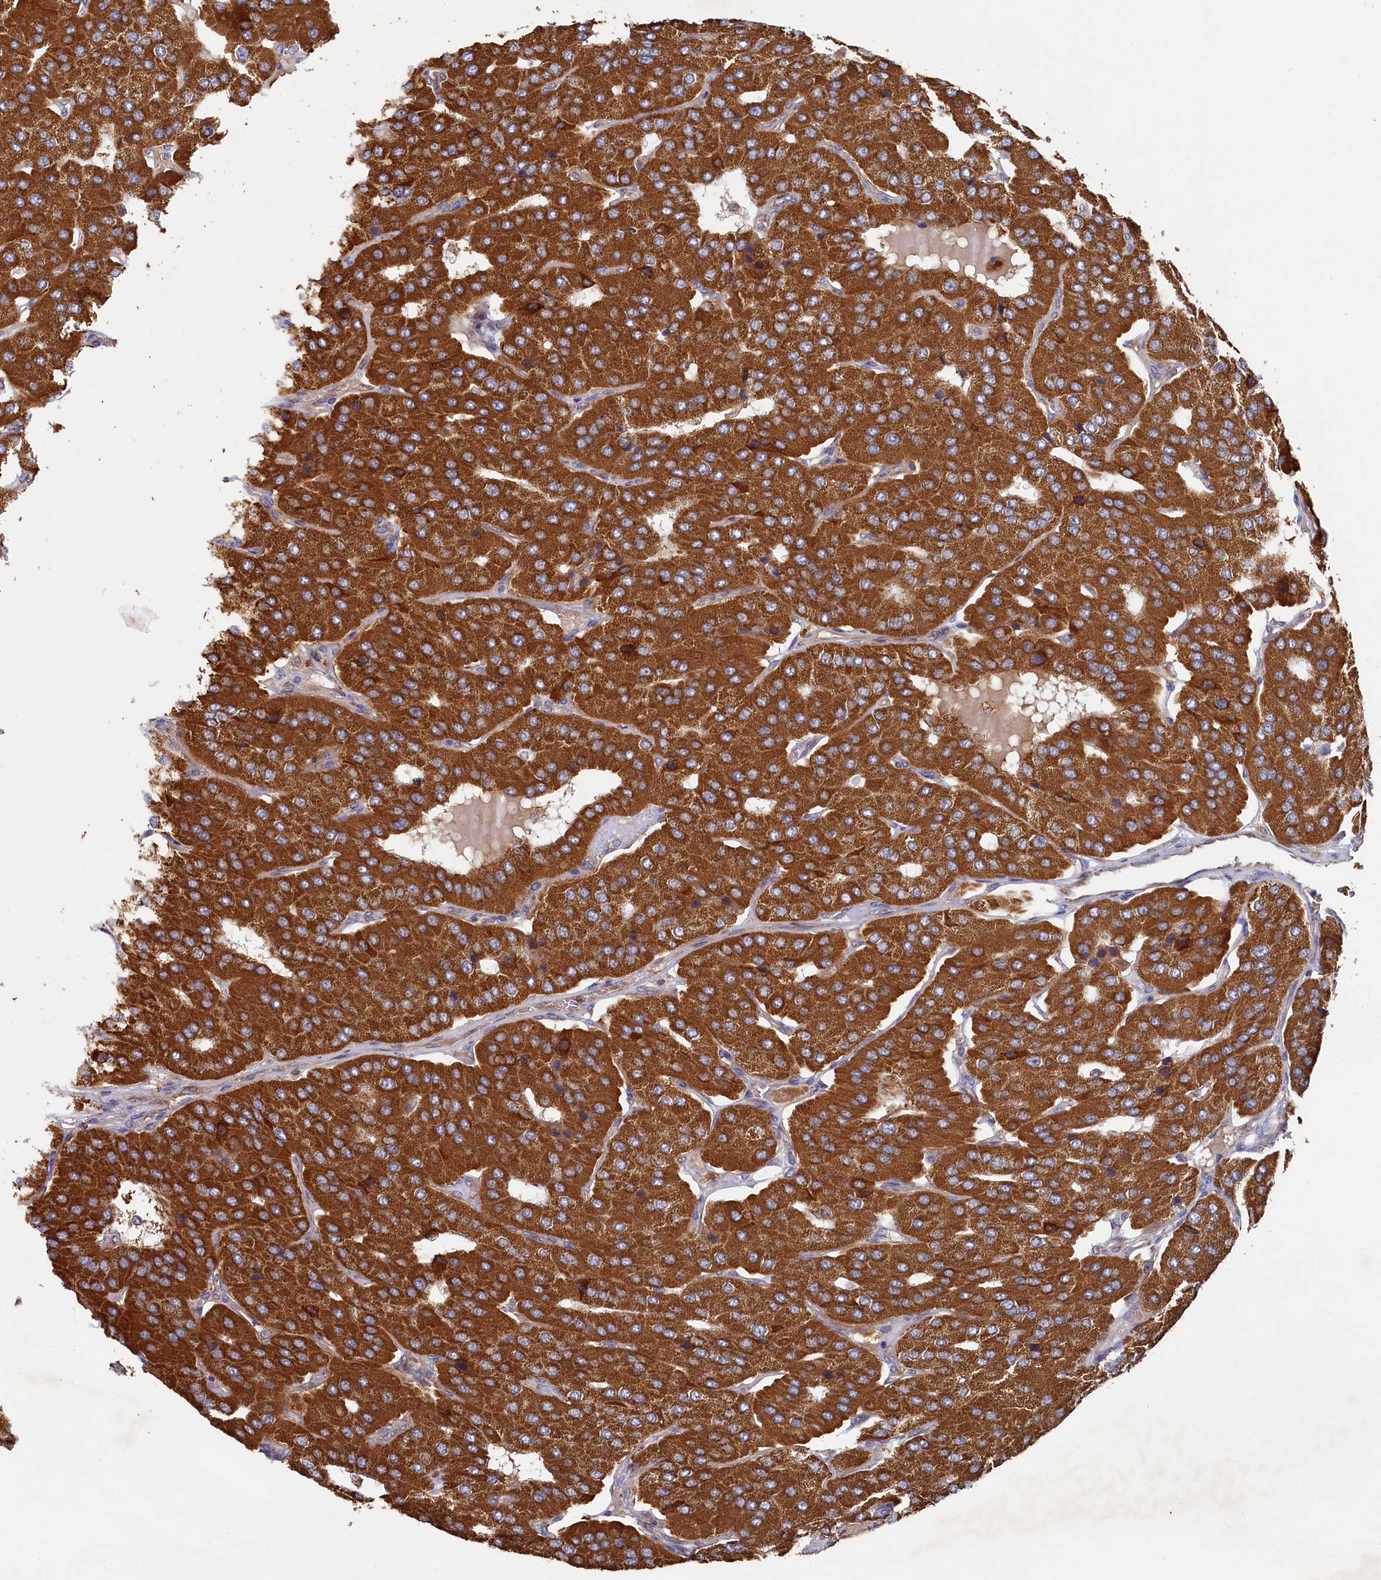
{"staining": {"intensity": "strong", "quantity": ">75%", "location": "cytoplasmic/membranous"}, "tissue": "parathyroid gland", "cell_type": "Glandular cells", "image_type": "normal", "snomed": [{"axis": "morphology", "description": "Normal tissue, NOS"}, {"axis": "morphology", "description": "Adenoma, NOS"}, {"axis": "topography", "description": "Parathyroid gland"}], "caption": "High-magnification brightfield microscopy of normal parathyroid gland stained with DAB (3,3'-diaminobenzidine) (brown) and counterstained with hematoxylin (blue). glandular cells exhibit strong cytoplasmic/membranous positivity is seen in approximately>75% of cells.", "gene": "HAUS2", "patient": {"sex": "female", "age": 86}}